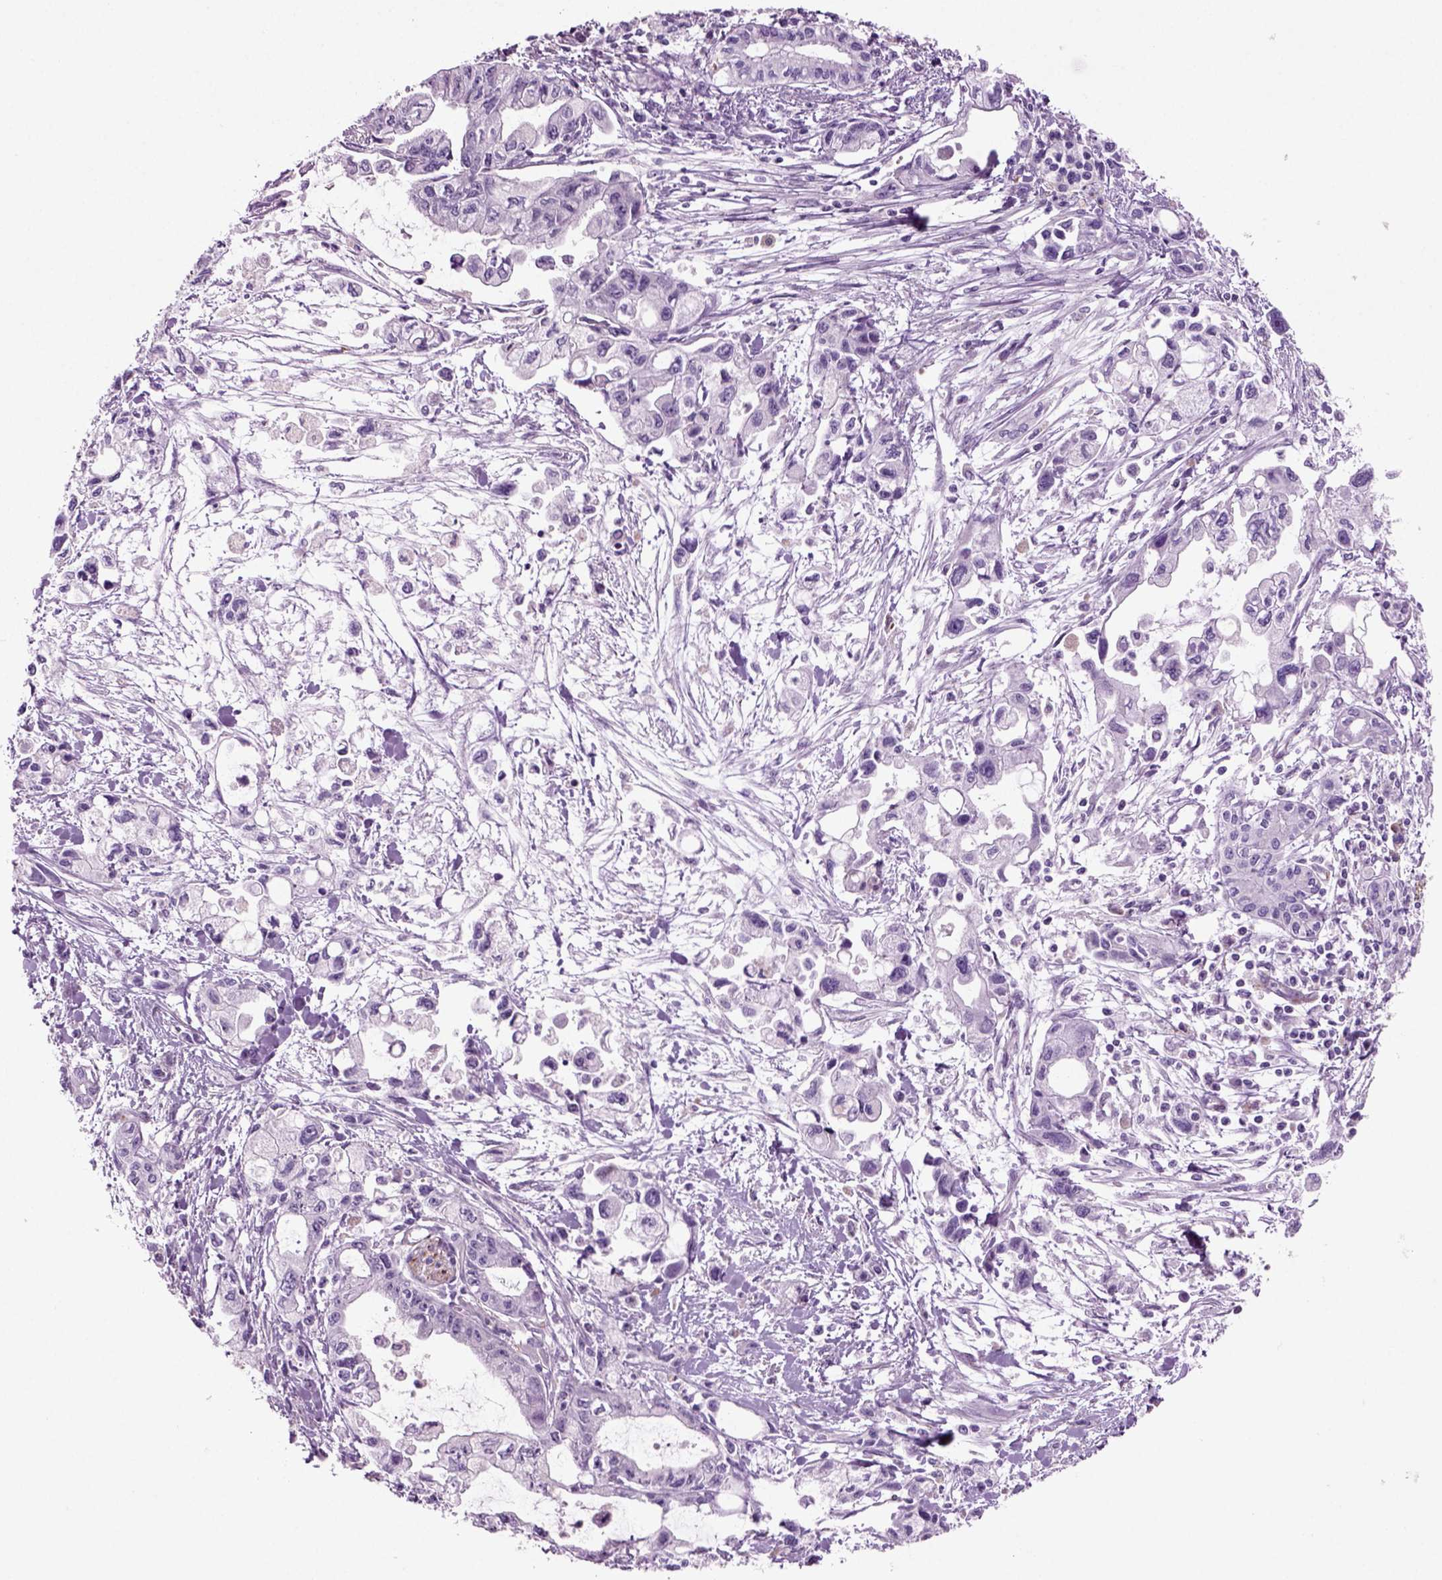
{"staining": {"intensity": "negative", "quantity": "none", "location": "none"}, "tissue": "pancreatic cancer", "cell_type": "Tumor cells", "image_type": "cancer", "snomed": [{"axis": "morphology", "description": "Adenocarcinoma, NOS"}, {"axis": "topography", "description": "Pancreas"}], "caption": "This is an IHC photomicrograph of pancreatic cancer. There is no expression in tumor cells.", "gene": "ACER3", "patient": {"sex": "female", "age": 61}}